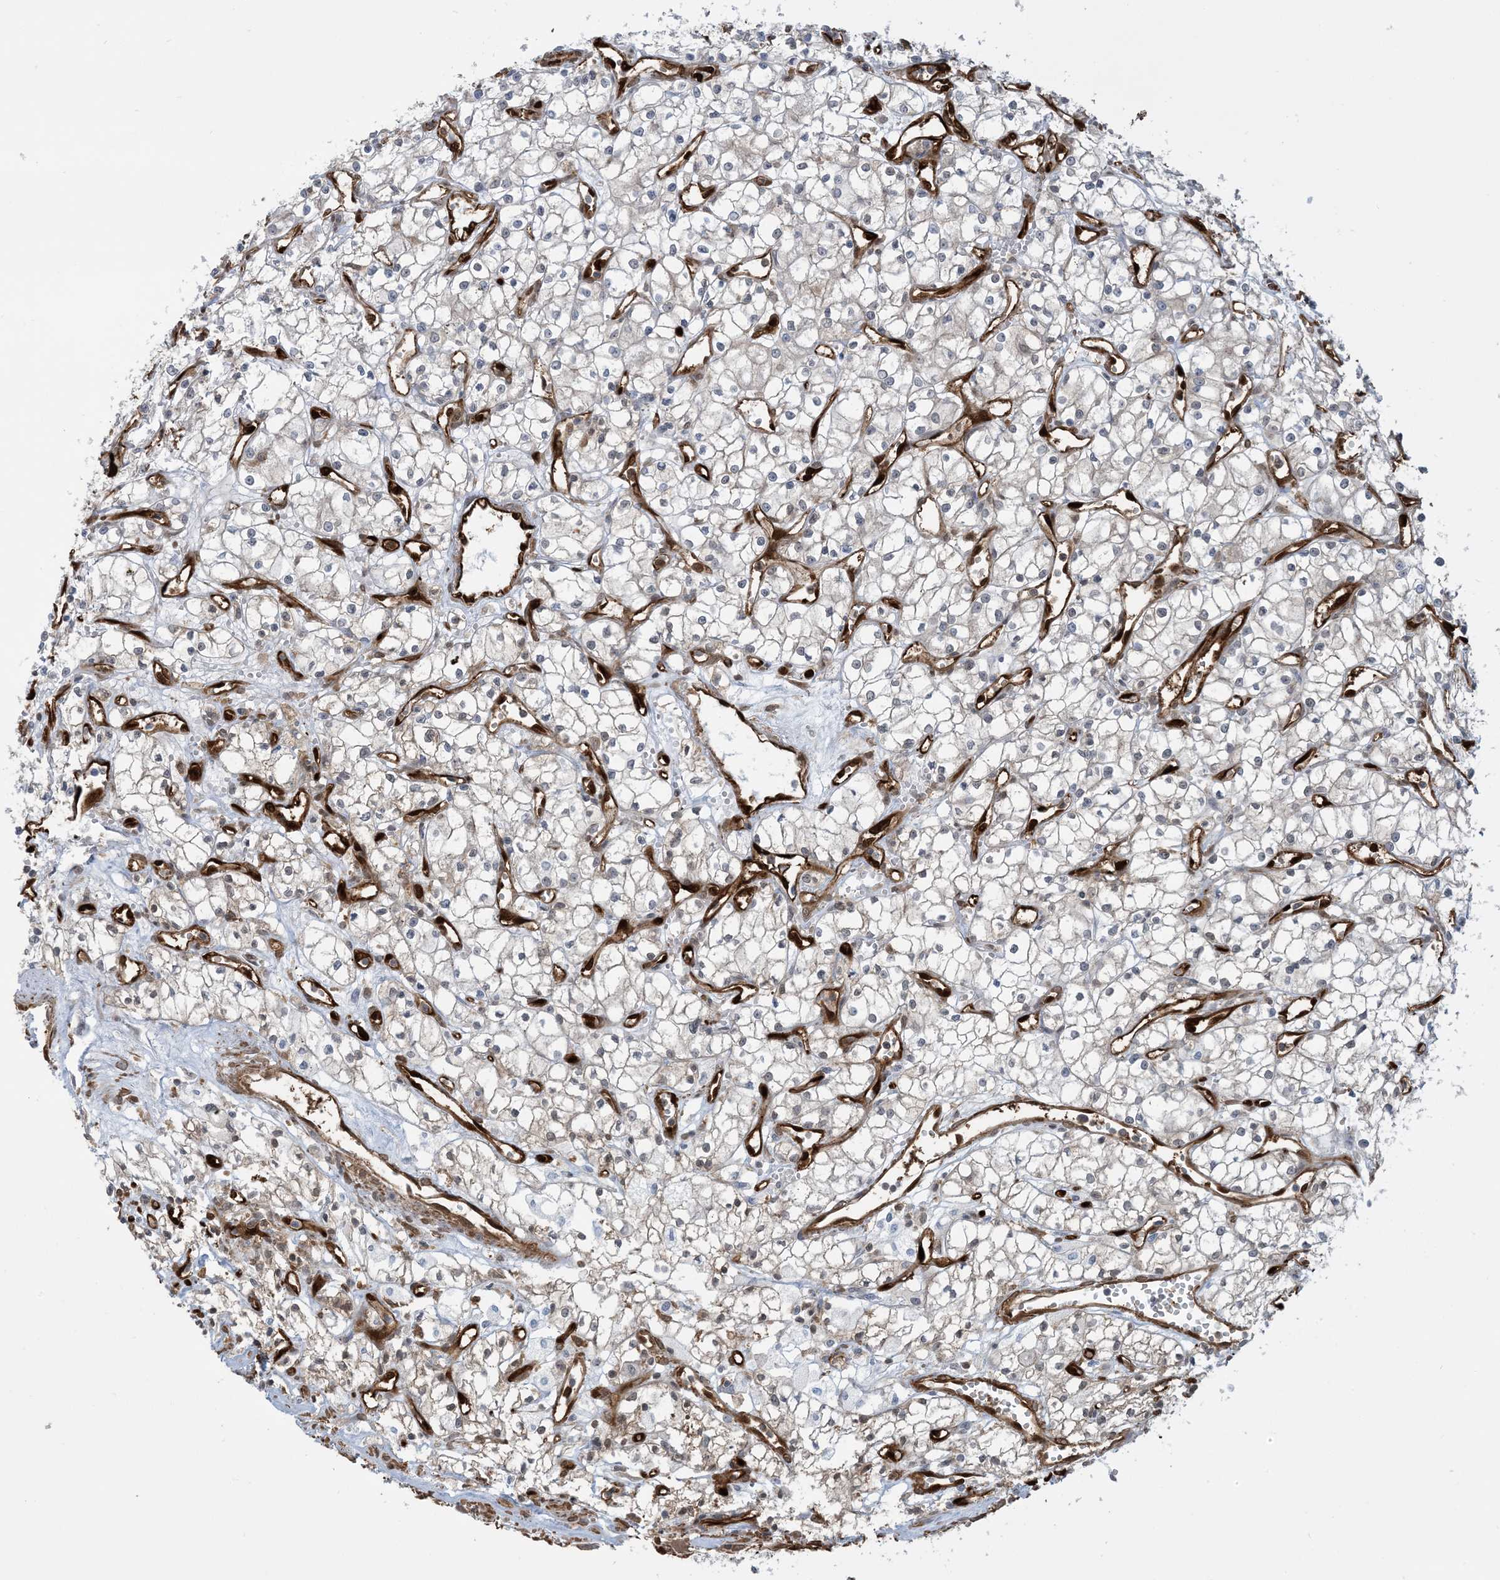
{"staining": {"intensity": "negative", "quantity": "none", "location": "none"}, "tissue": "renal cancer", "cell_type": "Tumor cells", "image_type": "cancer", "snomed": [{"axis": "morphology", "description": "Adenocarcinoma, NOS"}, {"axis": "topography", "description": "Kidney"}], "caption": "An immunohistochemistry histopathology image of adenocarcinoma (renal) is shown. There is no staining in tumor cells of adenocarcinoma (renal).", "gene": "PPM1F", "patient": {"sex": "male", "age": 59}}